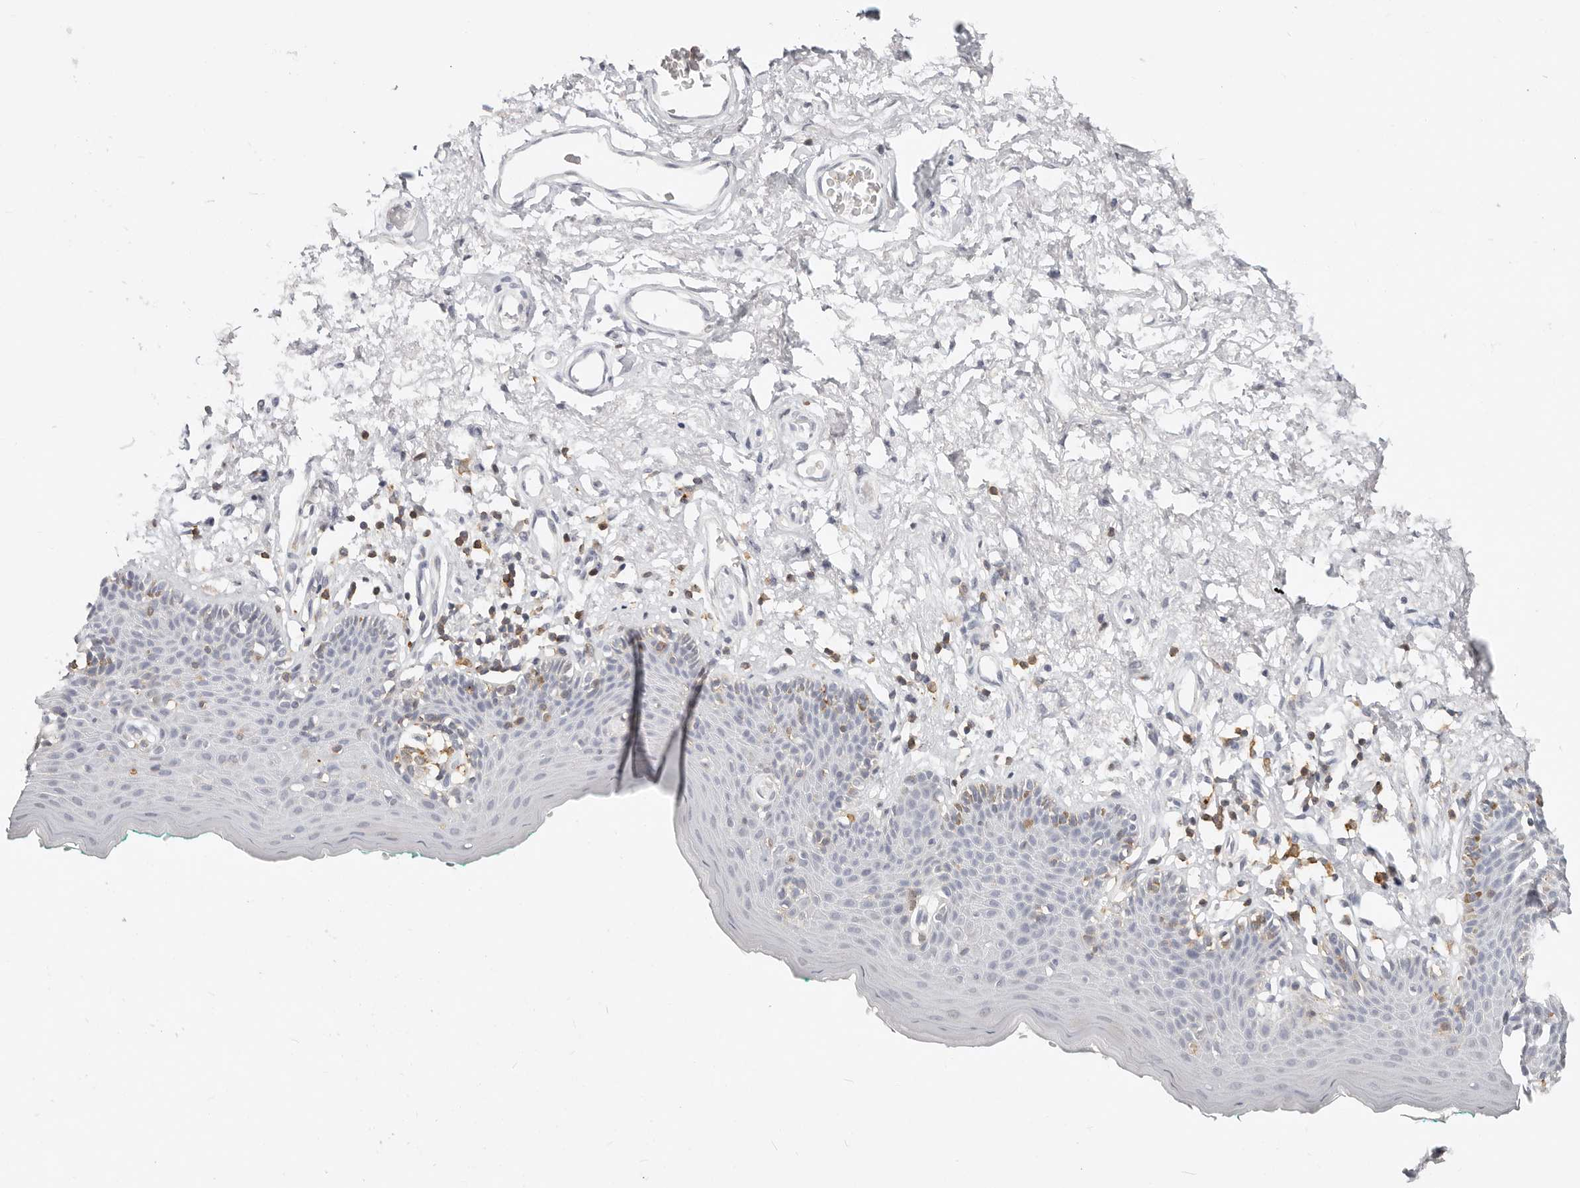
{"staining": {"intensity": "negative", "quantity": "none", "location": "none"}, "tissue": "skin", "cell_type": "Epidermal cells", "image_type": "normal", "snomed": [{"axis": "morphology", "description": "Normal tissue, NOS"}, {"axis": "topography", "description": "Vulva"}], "caption": "High power microscopy photomicrograph of an immunohistochemistry (IHC) micrograph of unremarkable skin, revealing no significant staining in epidermal cells.", "gene": "TMEM63B", "patient": {"sex": "female", "age": 66}}